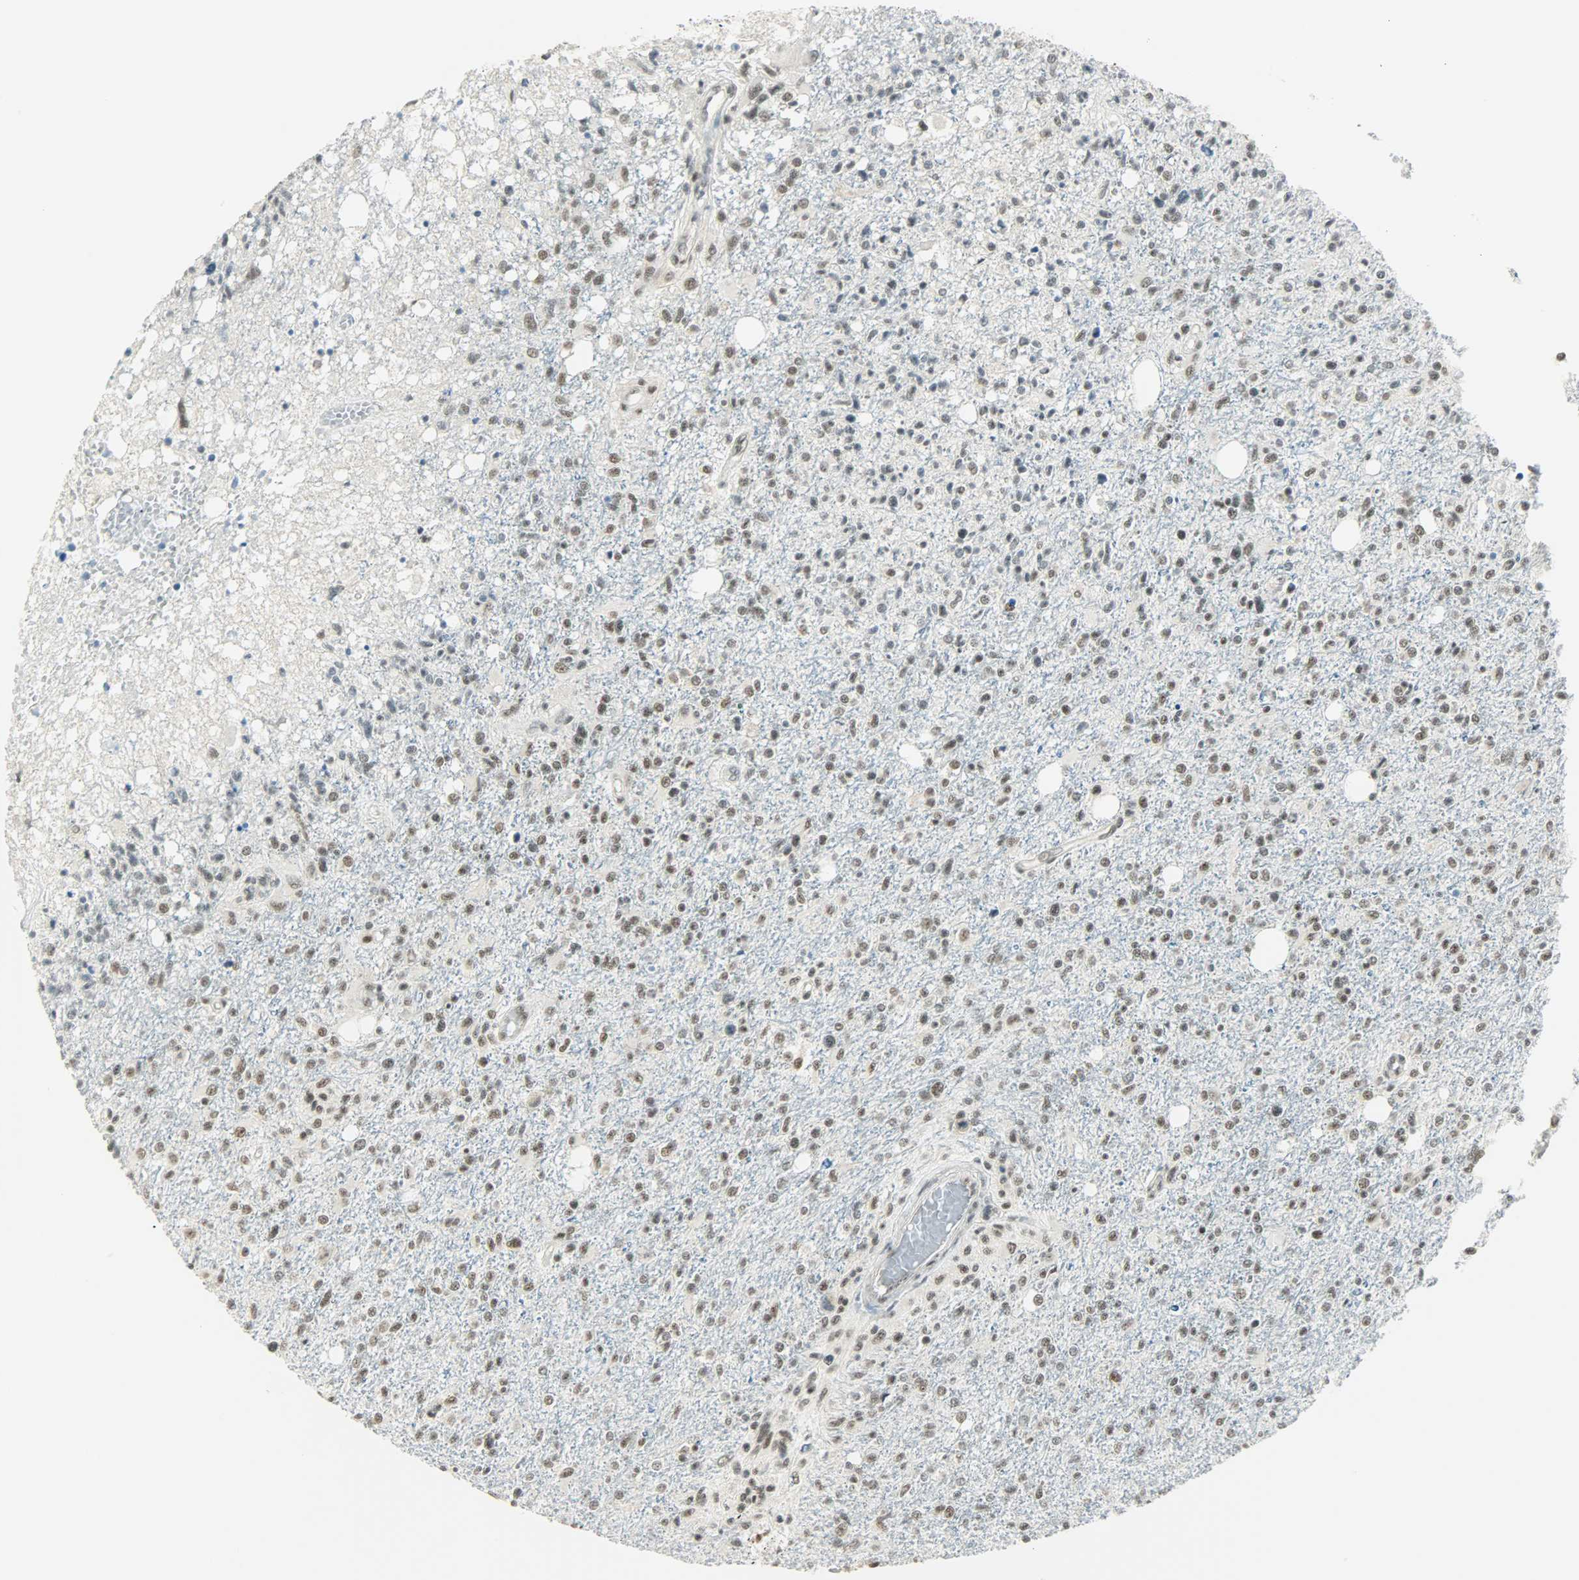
{"staining": {"intensity": "weak", "quantity": ">75%", "location": "nuclear"}, "tissue": "glioma", "cell_type": "Tumor cells", "image_type": "cancer", "snomed": [{"axis": "morphology", "description": "Glioma, malignant, High grade"}, {"axis": "topography", "description": "Cerebral cortex"}], "caption": "Malignant high-grade glioma stained for a protein (brown) demonstrates weak nuclear positive staining in approximately >75% of tumor cells.", "gene": "SUGP1", "patient": {"sex": "male", "age": 76}}